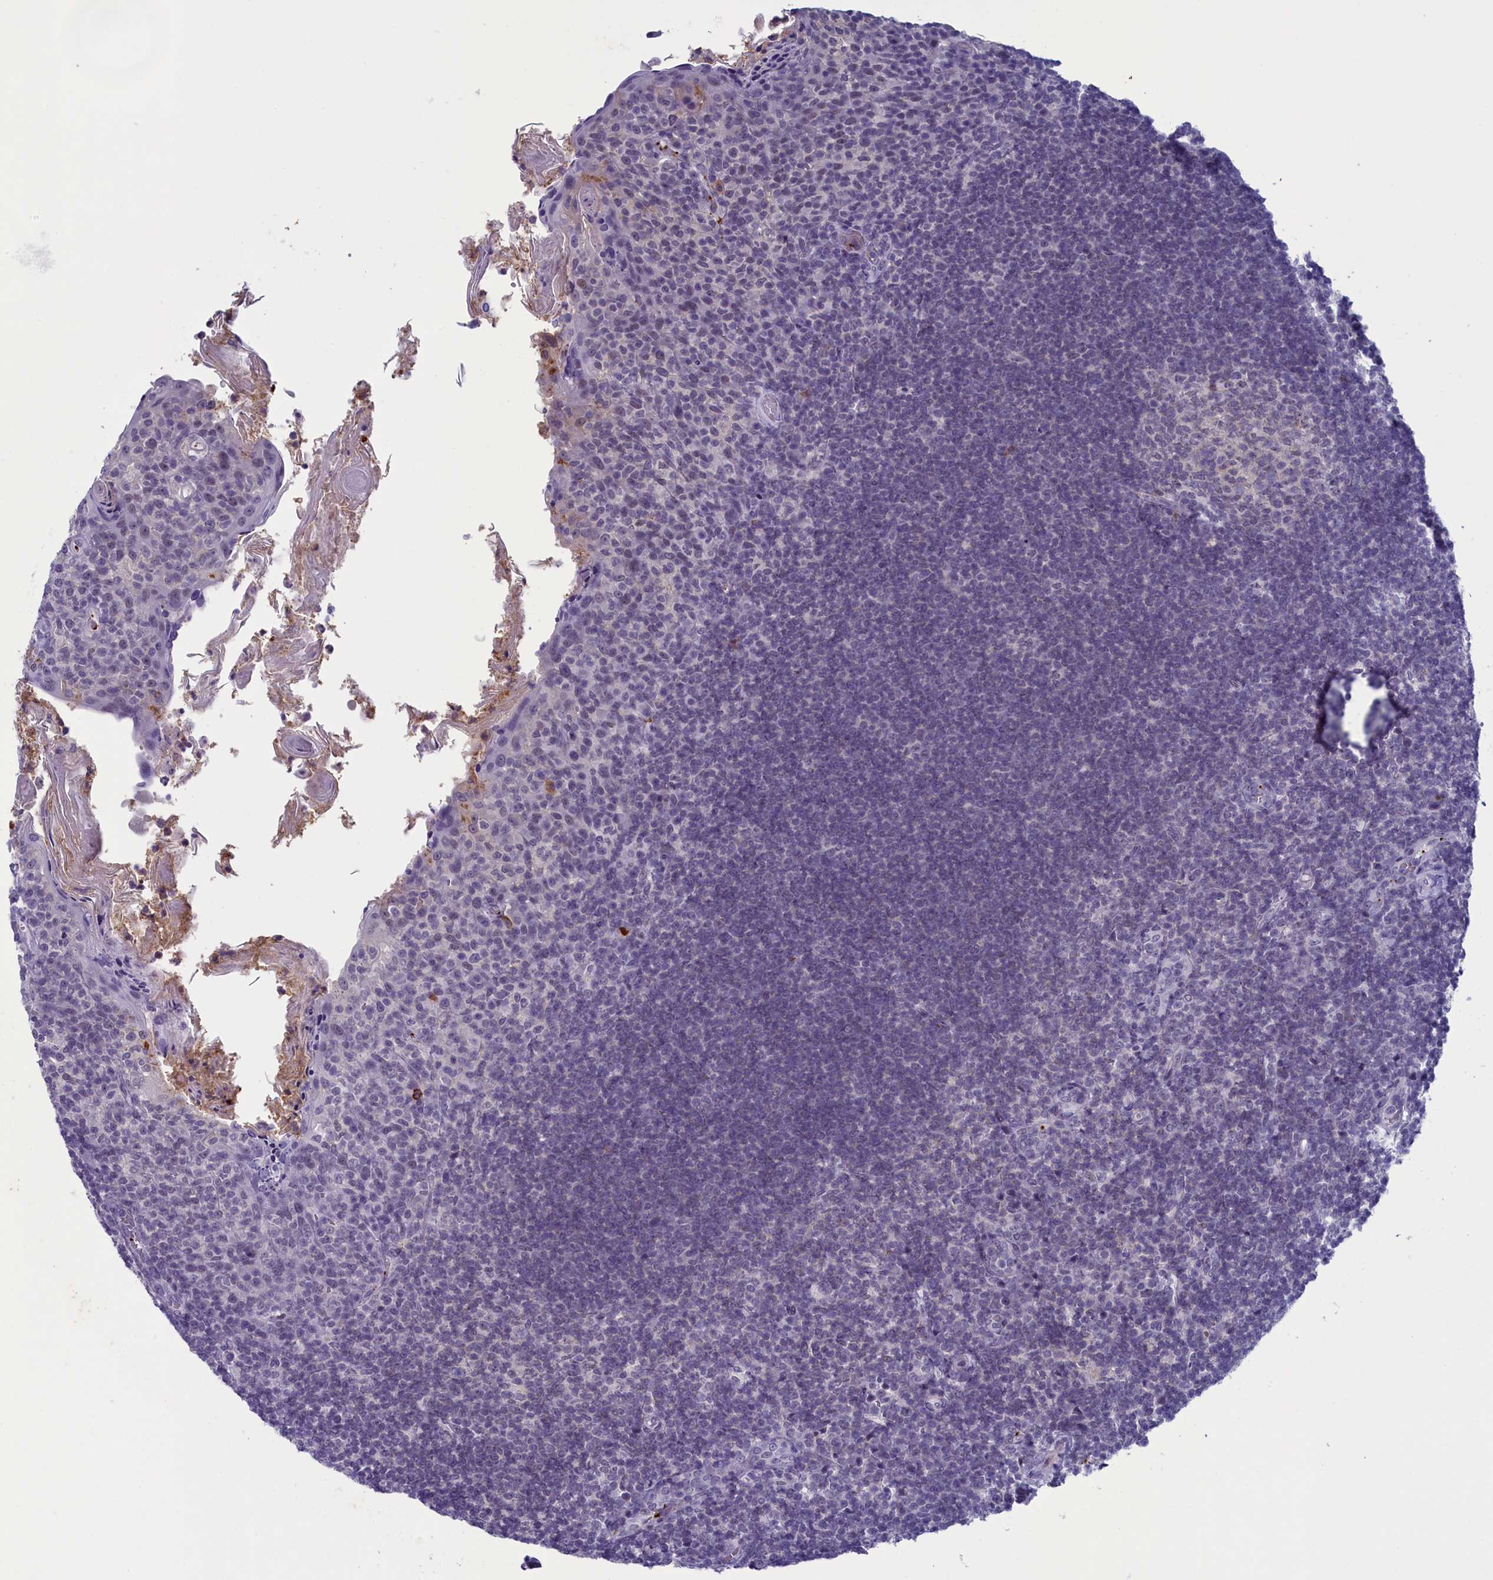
{"staining": {"intensity": "negative", "quantity": "none", "location": "none"}, "tissue": "tonsil", "cell_type": "Germinal center cells", "image_type": "normal", "snomed": [{"axis": "morphology", "description": "Normal tissue, NOS"}, {"axis": "topography", "description": "Tonsil"}], "caption": "There is no significant positivity in germinal center cells of tonsil. Brightfield microscopy of IHC stained with DAB (3,3'-diaminobenzidine) (brown) and hematoxylin (blue), captured at high magnification.", "gene": "AIFM2", "patient": {"sex": "female", "age": 10}}